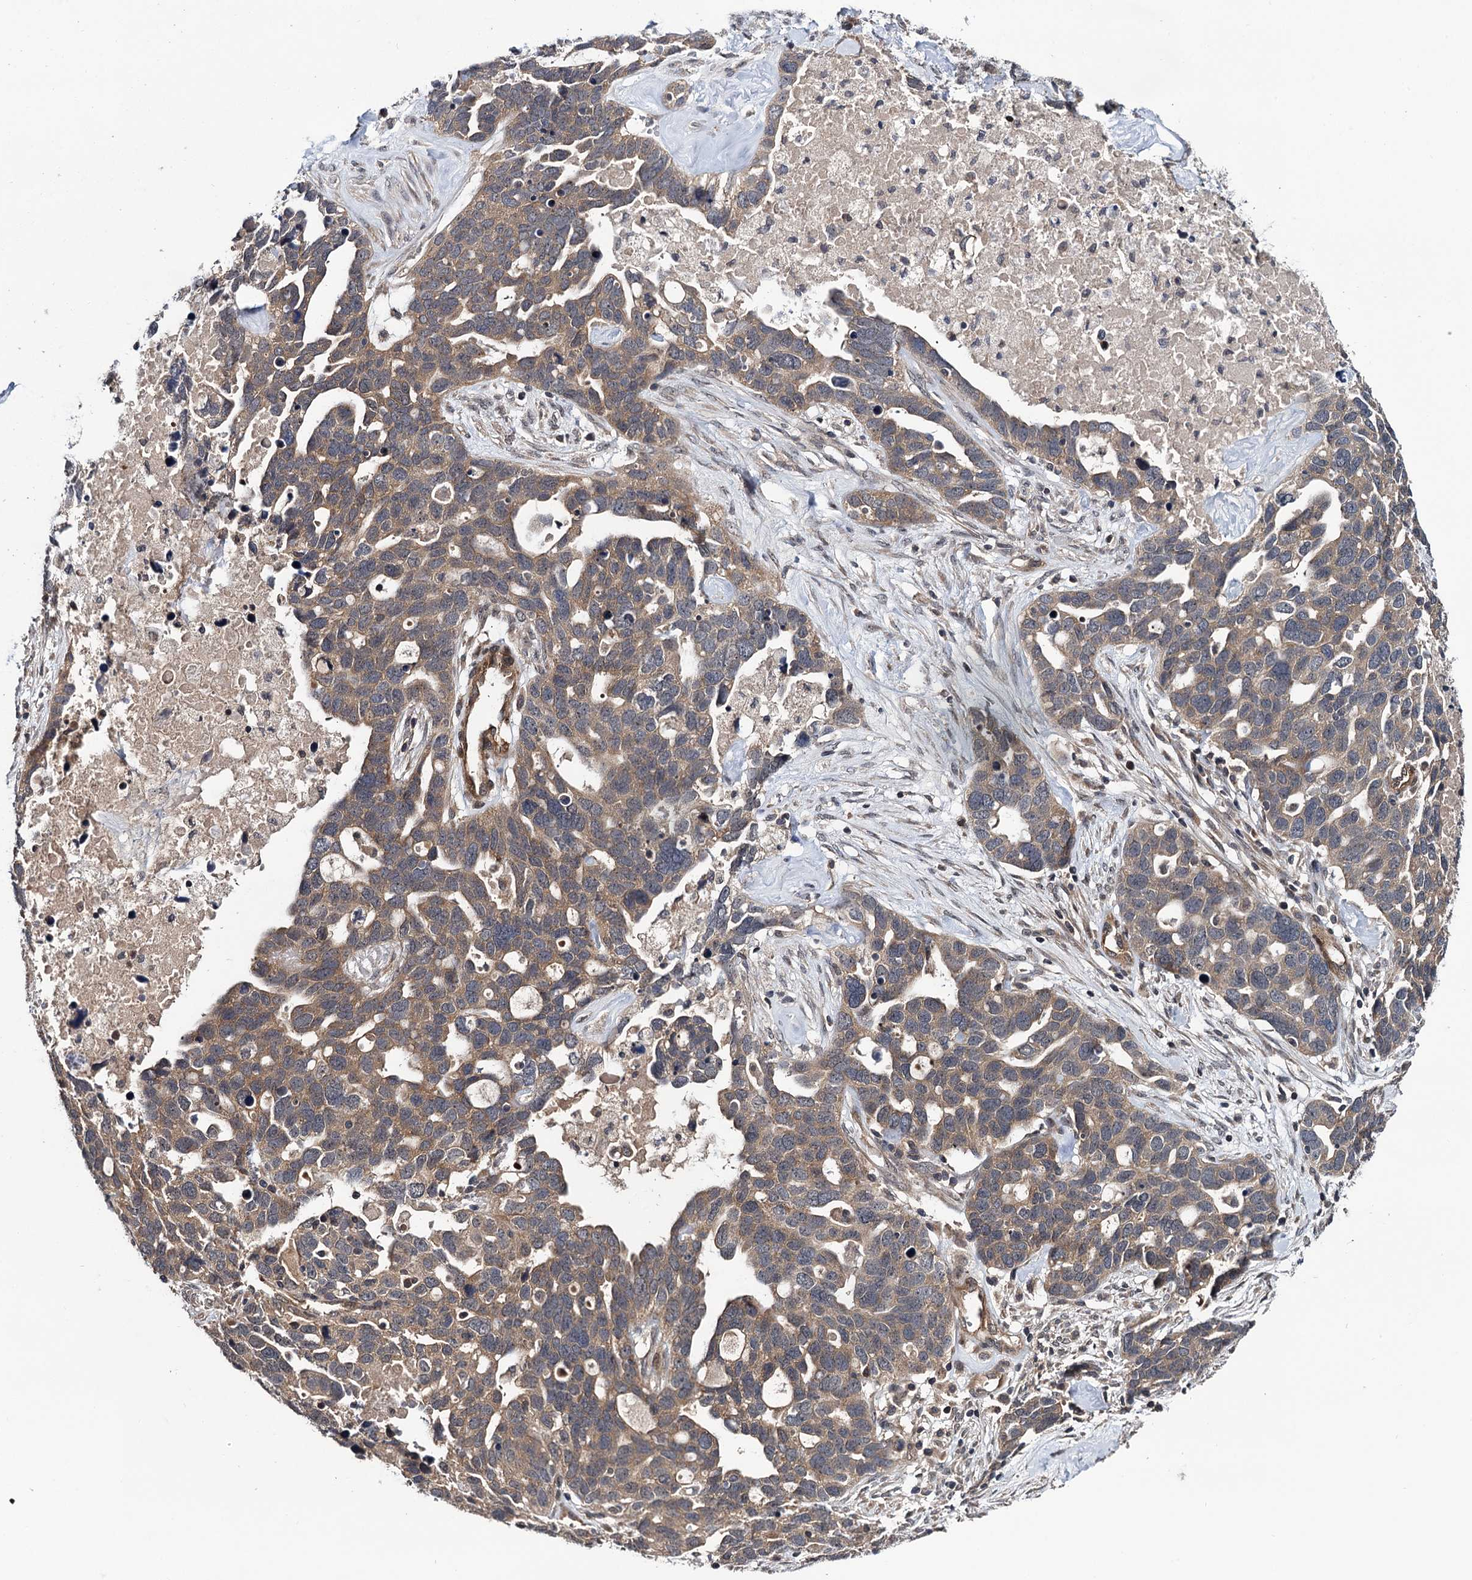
{"staining": {"intensity": "moderate", "quantity": ">75%", "location": "cytoplasmic/membranous"}, "tissue": "ovarian cancer", "cell_type": "Tumor cells", "image_type": "cancer", "snomed": [{"axis": "morphology", "description": "Cystadenocarcinoma, serous, NOS"}, {"axis": "topography", "description": "Ovary"}], "caption": "Protein positivity by immunohistochemistry displays moderate cytoplasmic/membranous positivity in approximately >75% of tumor cells in serous cystadenocarcinoma (ovarian). (Brightfield microscopy of DAB IHC at high magnification).", "gene": "ARHGAP42", "patient": {"sex": "female", "age": 54}}